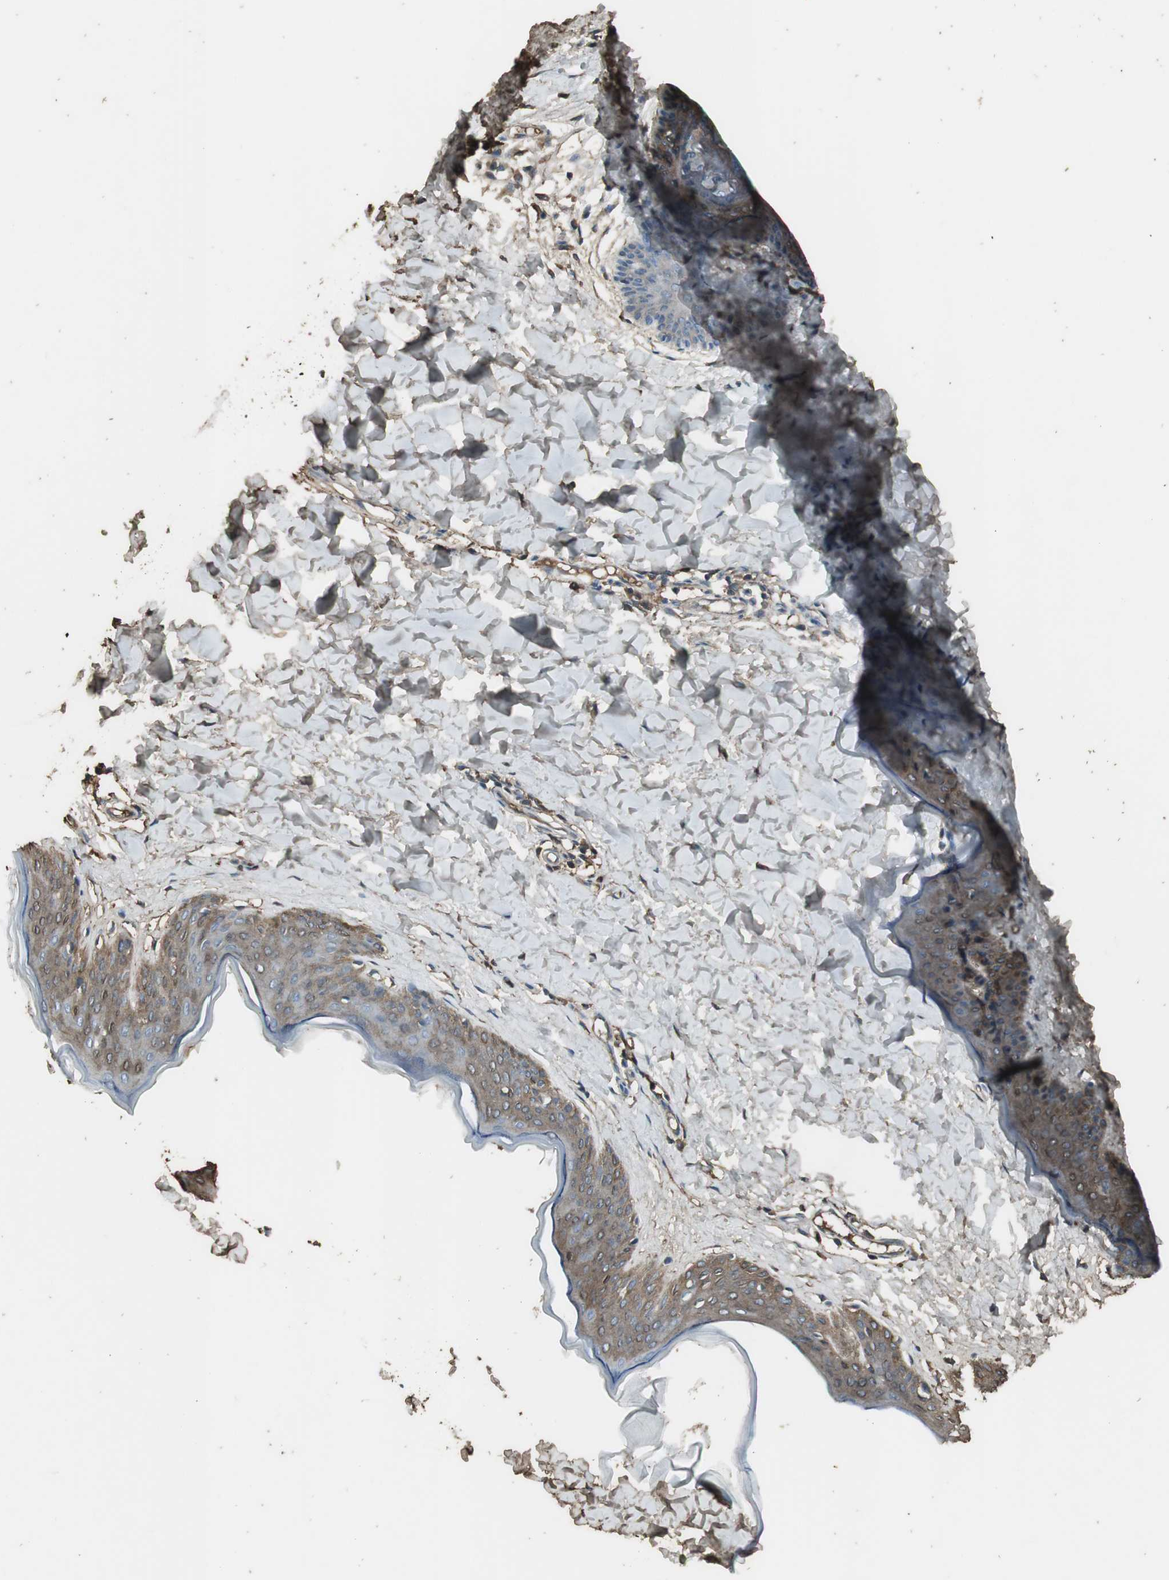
{"staining": {"intensity": "moderate", "quantity": ">75%", "location": "cytoplasmic/membranous"}, "tissue": "skin", "cell_type": "Fibroblasts", "image_type": "normal", "snomed": [{"axis": "morphology", "description": "Normal tissue, NOS"}, {"axis": "topography", "description": "Skin"}], "caption": "Brown immunohistochemical staining in unremarkable skin shows moderate cytoplasmic/membranous expression in approximately >75% of fibroblasts.", "gene": "MMP14", "patient": {"sex": "female", "age": 17}}